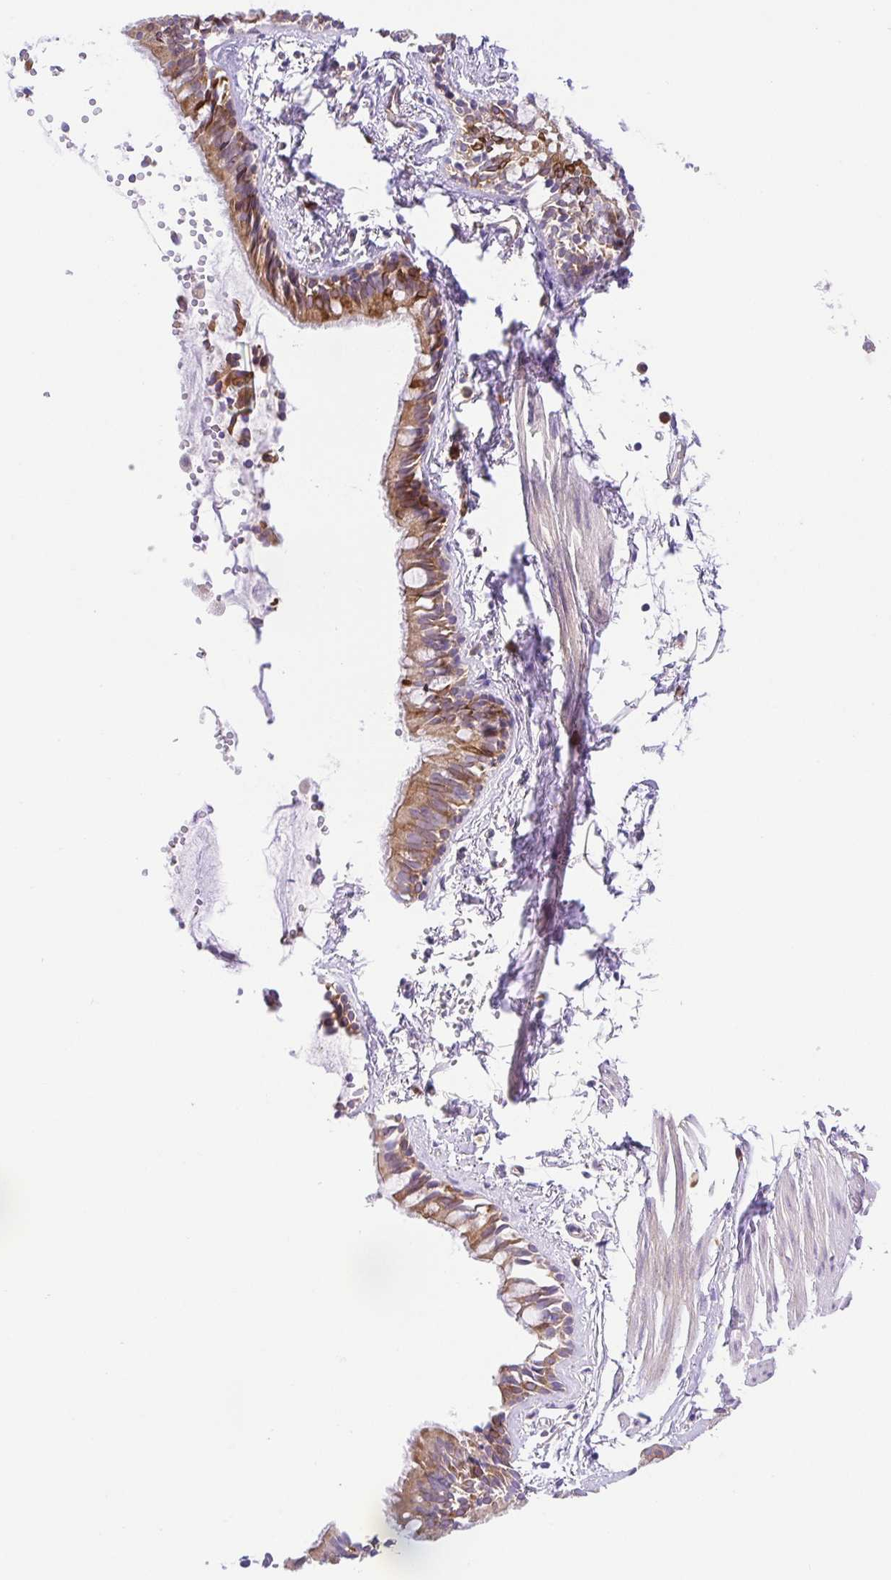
{"staining": {"intensity": "moderate", "quantity": ">75%", "location": "cytoplasmic/membranous"}, "tissue": "bronchus", "cell_type": "Respiratory epithelial cells", "image_type": "normal", "snomed": [{"axis": "morphology", "description": "Normal tissue, NOS"}, {"axis": "topography", "description": "Bronchus"}], "caption": "Unremarkable bronchus exhibits moderate cytoplasmic/membranous expression in about >75% of respiratory epithelial cells (DAB (3,3'-diaminobenzidine) IHC, brown staining for protein, blue staining for nuclei)..", "gene": "SLC13A1", "patient": {"sex": "female", "age": 59}}